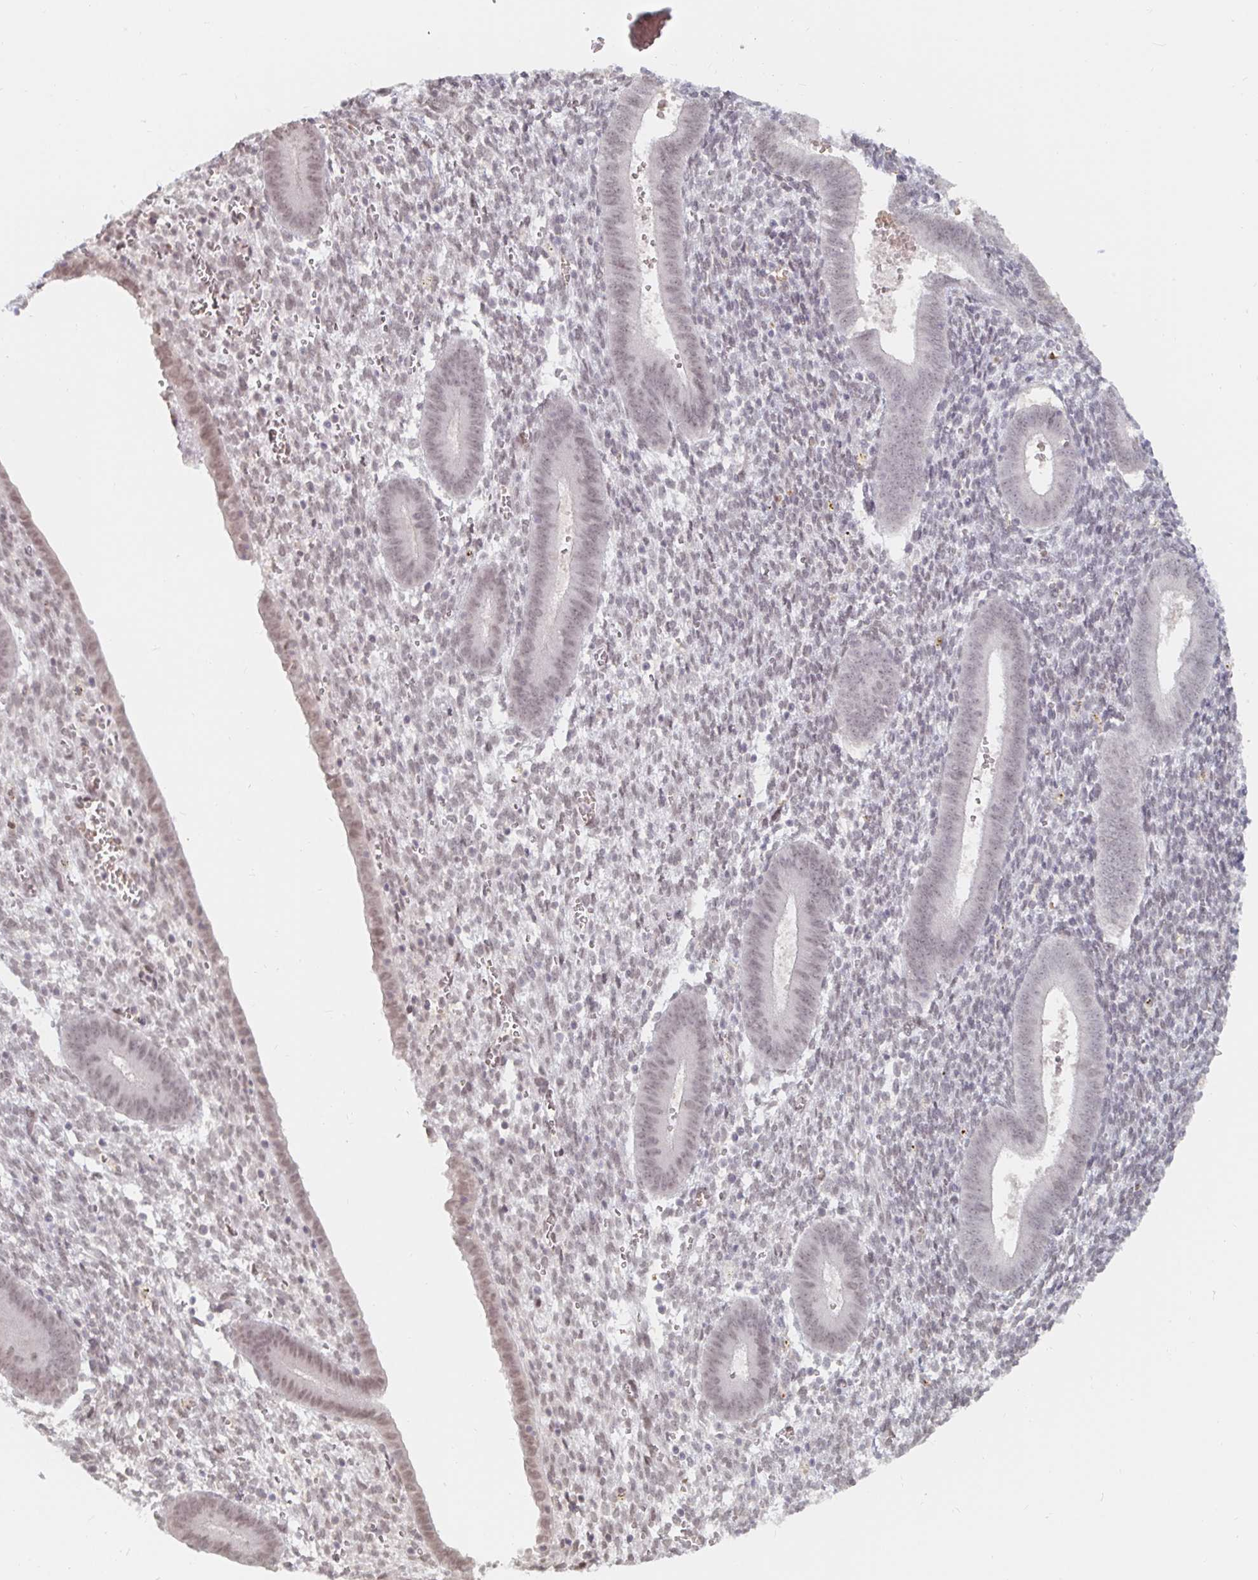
{"staining": {"intensity": "weak", "quantity": "<25%", "location": "nuclear"}, "tissue": "endometrium", "cell_type": "Cells in endometrial stroma", "image_type": "normal", "snomed": [{"axis": "morphology", "description": "Normal tissue, NOS"}, {"axis": "topography", "description": "Endometrium"}], "caption": "The image demonstrates no significant positivity in cells in endometrial stroma of endometrium. The staining is performed using DAB brown chromogen with nuclei counter-stained in using hematoxylin.", "gene": "CHD2", "patient": {"sex": "female", "age": 25}}